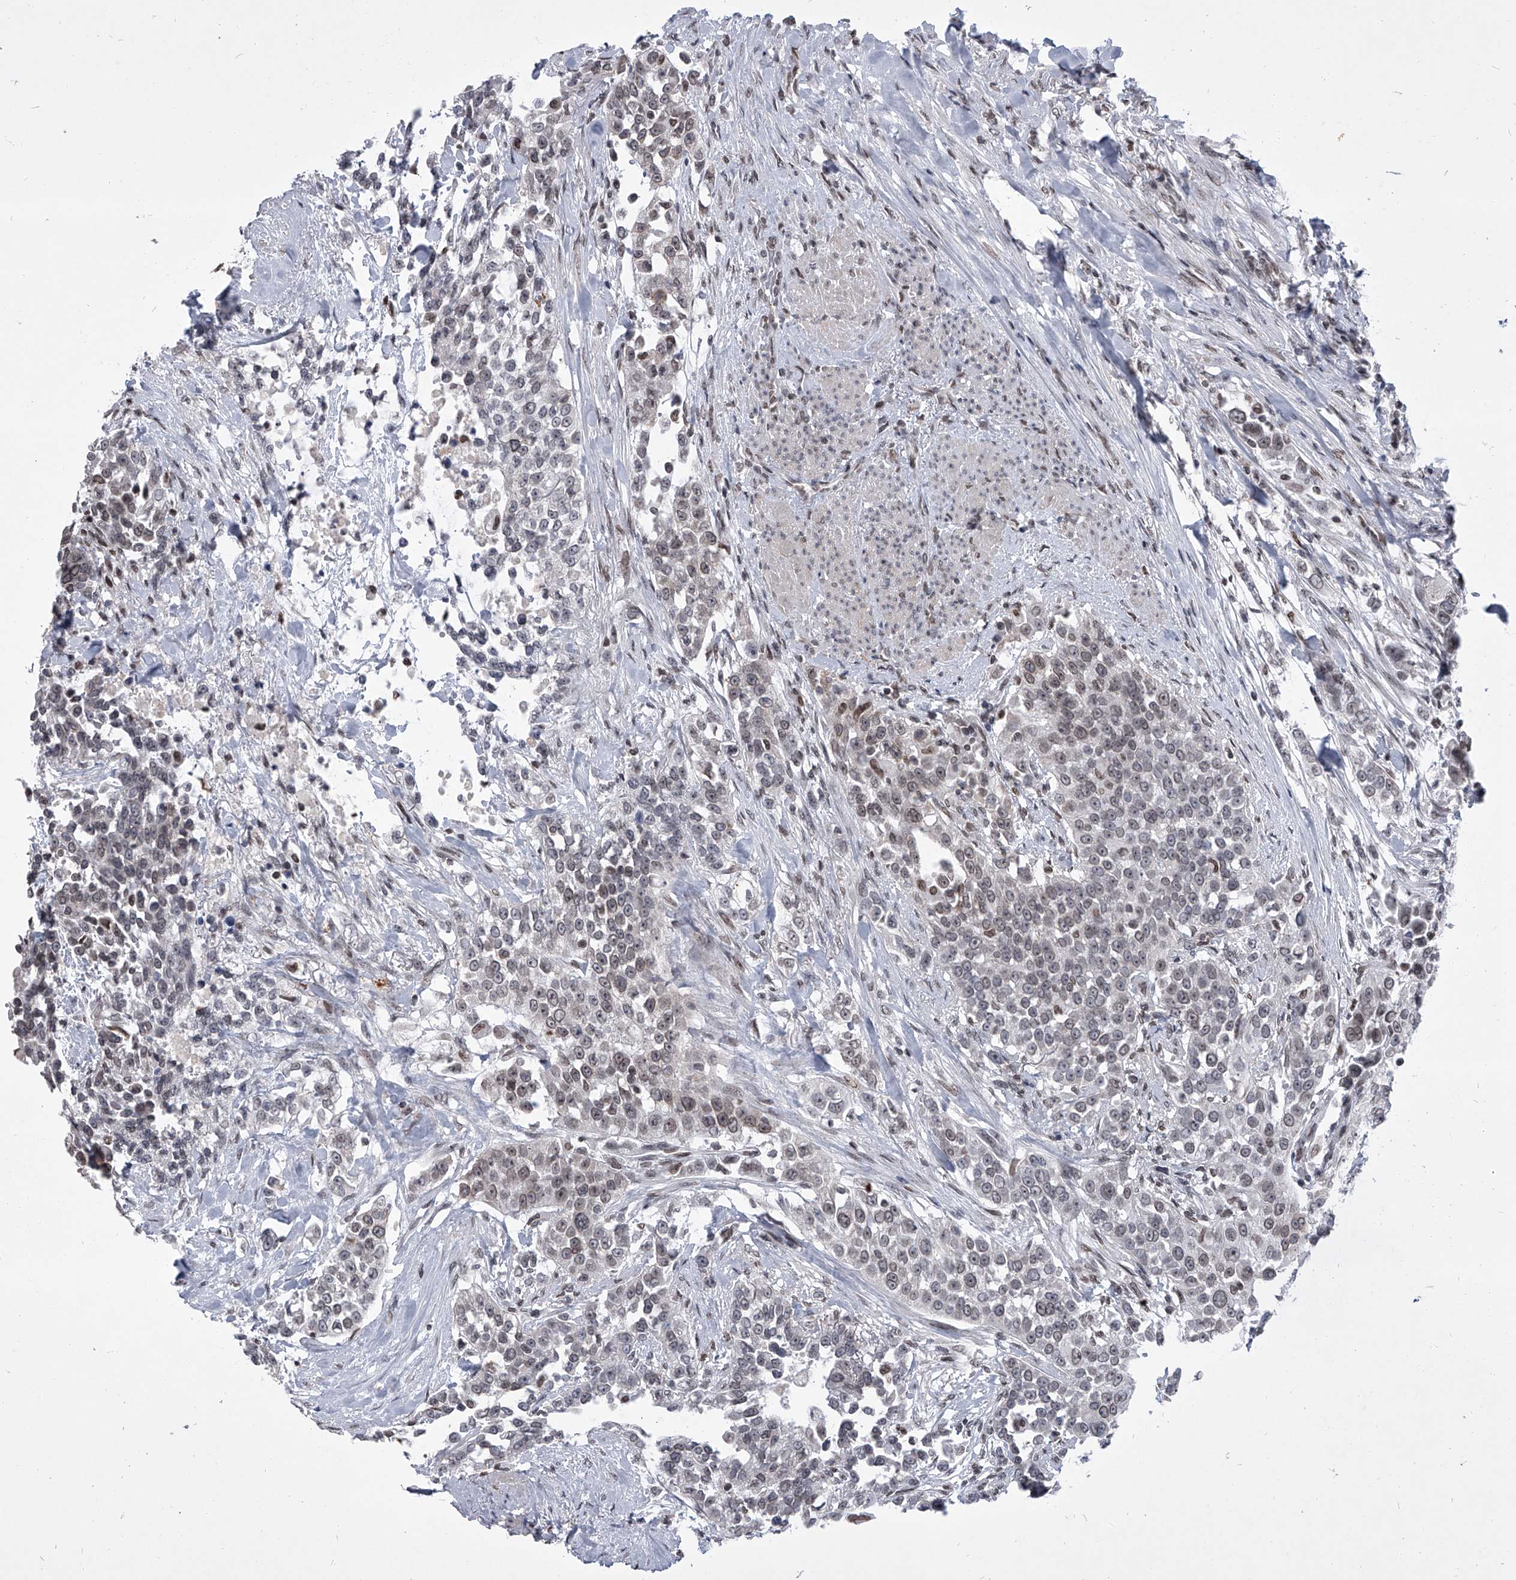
{"staining": {"intensity": "weak", "quantity": "25%-75%", "location": "nuclear"}, "tissue": "urothelial cancer", "cell_type": "Tumor cells", "image_type": "cancer", "snomed": [{"axis": "morphology", "description": "Urothelial carcinoma, High grade"}, {"axis": "topography", "description": "Urinary bladder"}], "caption": "Protein analysis of high-grade urothelial carcinoma tissue reveals weak nuclear positivity in about 25%-75% of tumor cells.", "gene": "PPIL4", "patient": {"sex": "female", "age": 80}}